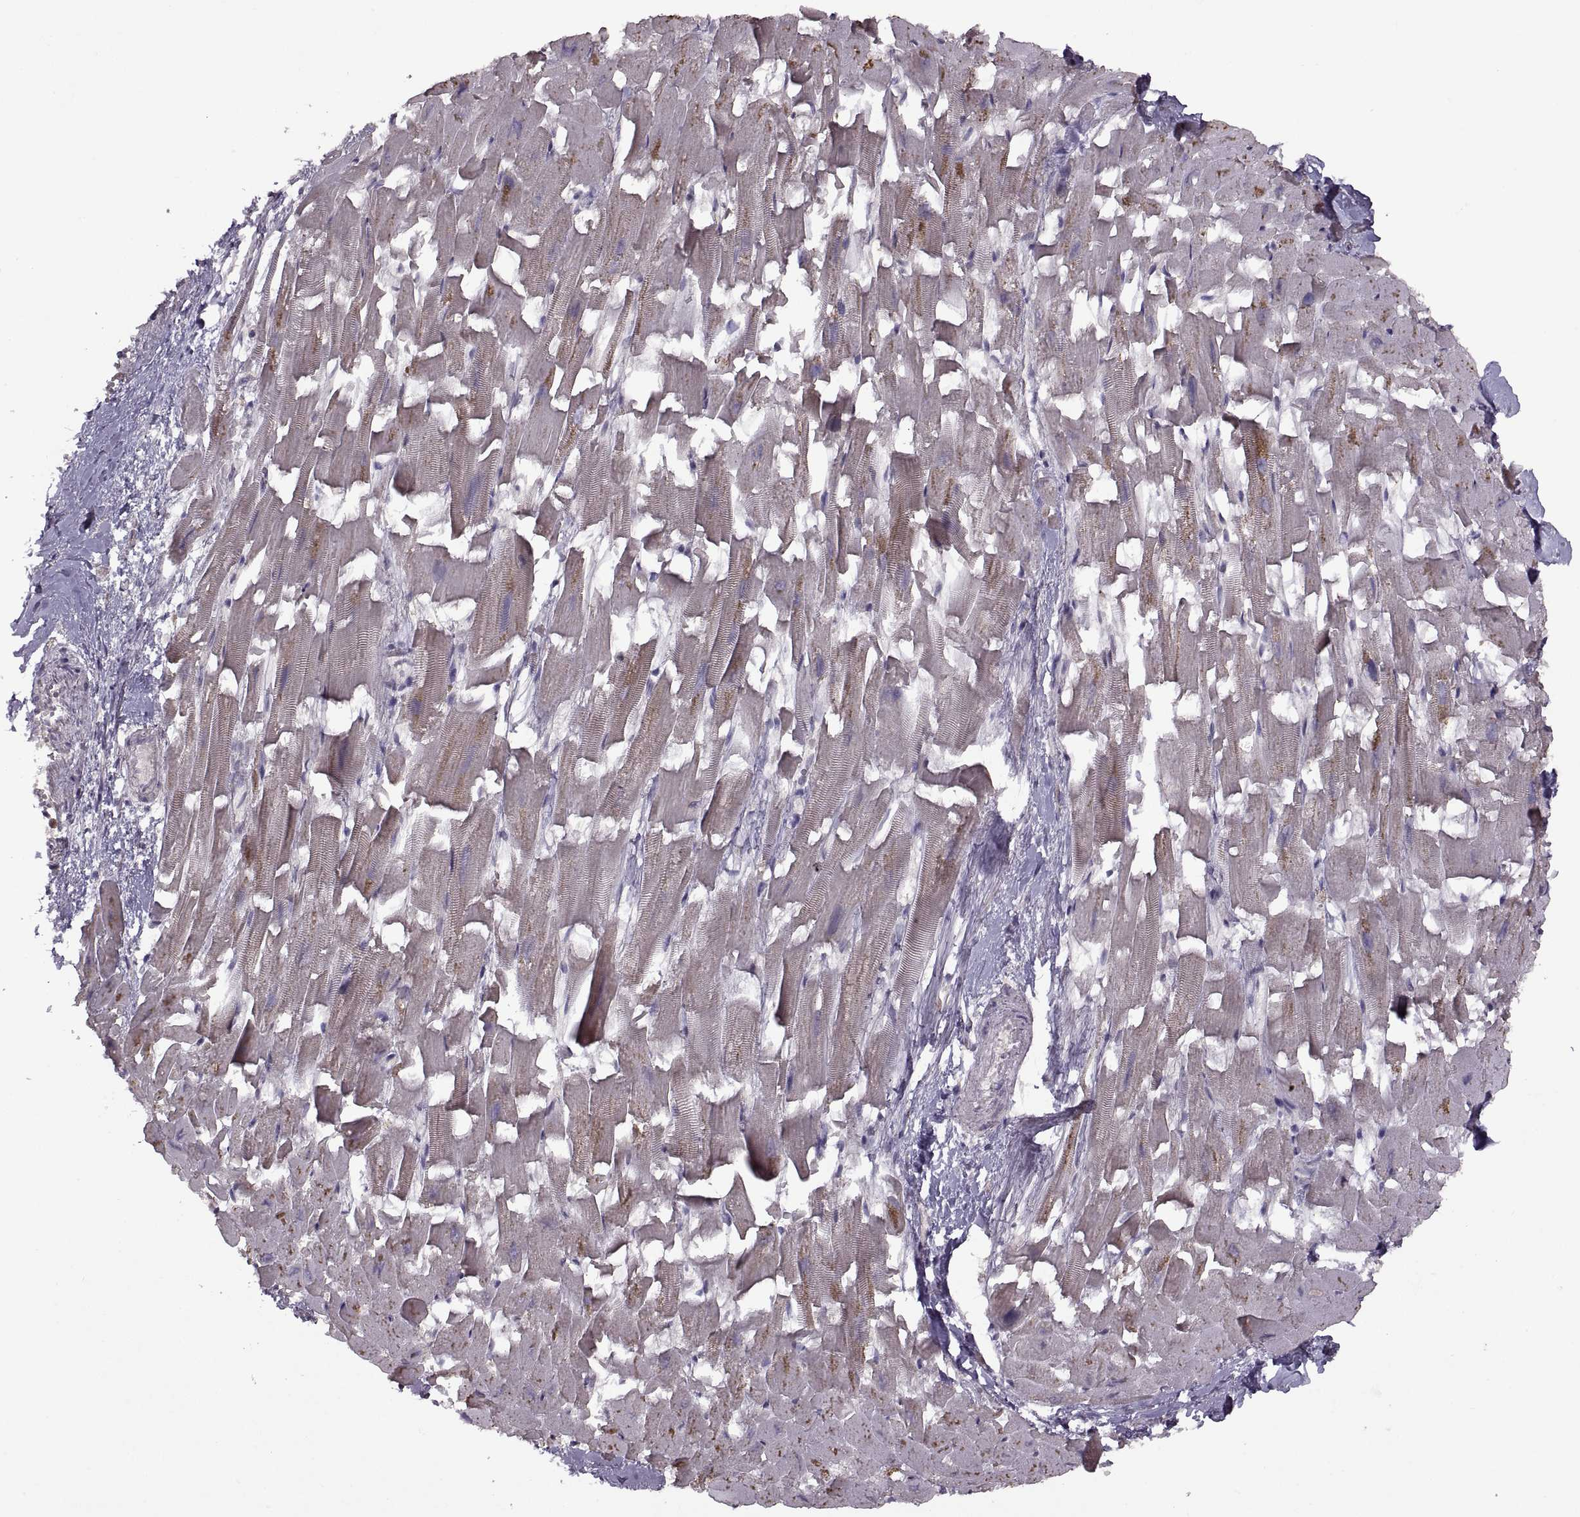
{"staining": {"intensity": "negative", "quantity": "none", "location": "none"}, "tissue": "heart muscle", "cell_type": "Cardiomyocytes", "image_type": "normal", "snomed": [{"axis": "morphology", "description": "Normal tissue, NOS"}, {"axis": "topography", "description": "Heart"}], "caption": "IHC histopathology image of benign human heart muscle stained for a protein (brown), which demonstrates no expression in cardiomyocytes. (DAB immunohistochemistry (IHC) with hematoxylin counter stain).", "gene": "PIERCE1", "patient": {"sex": "female", "age": 64}}